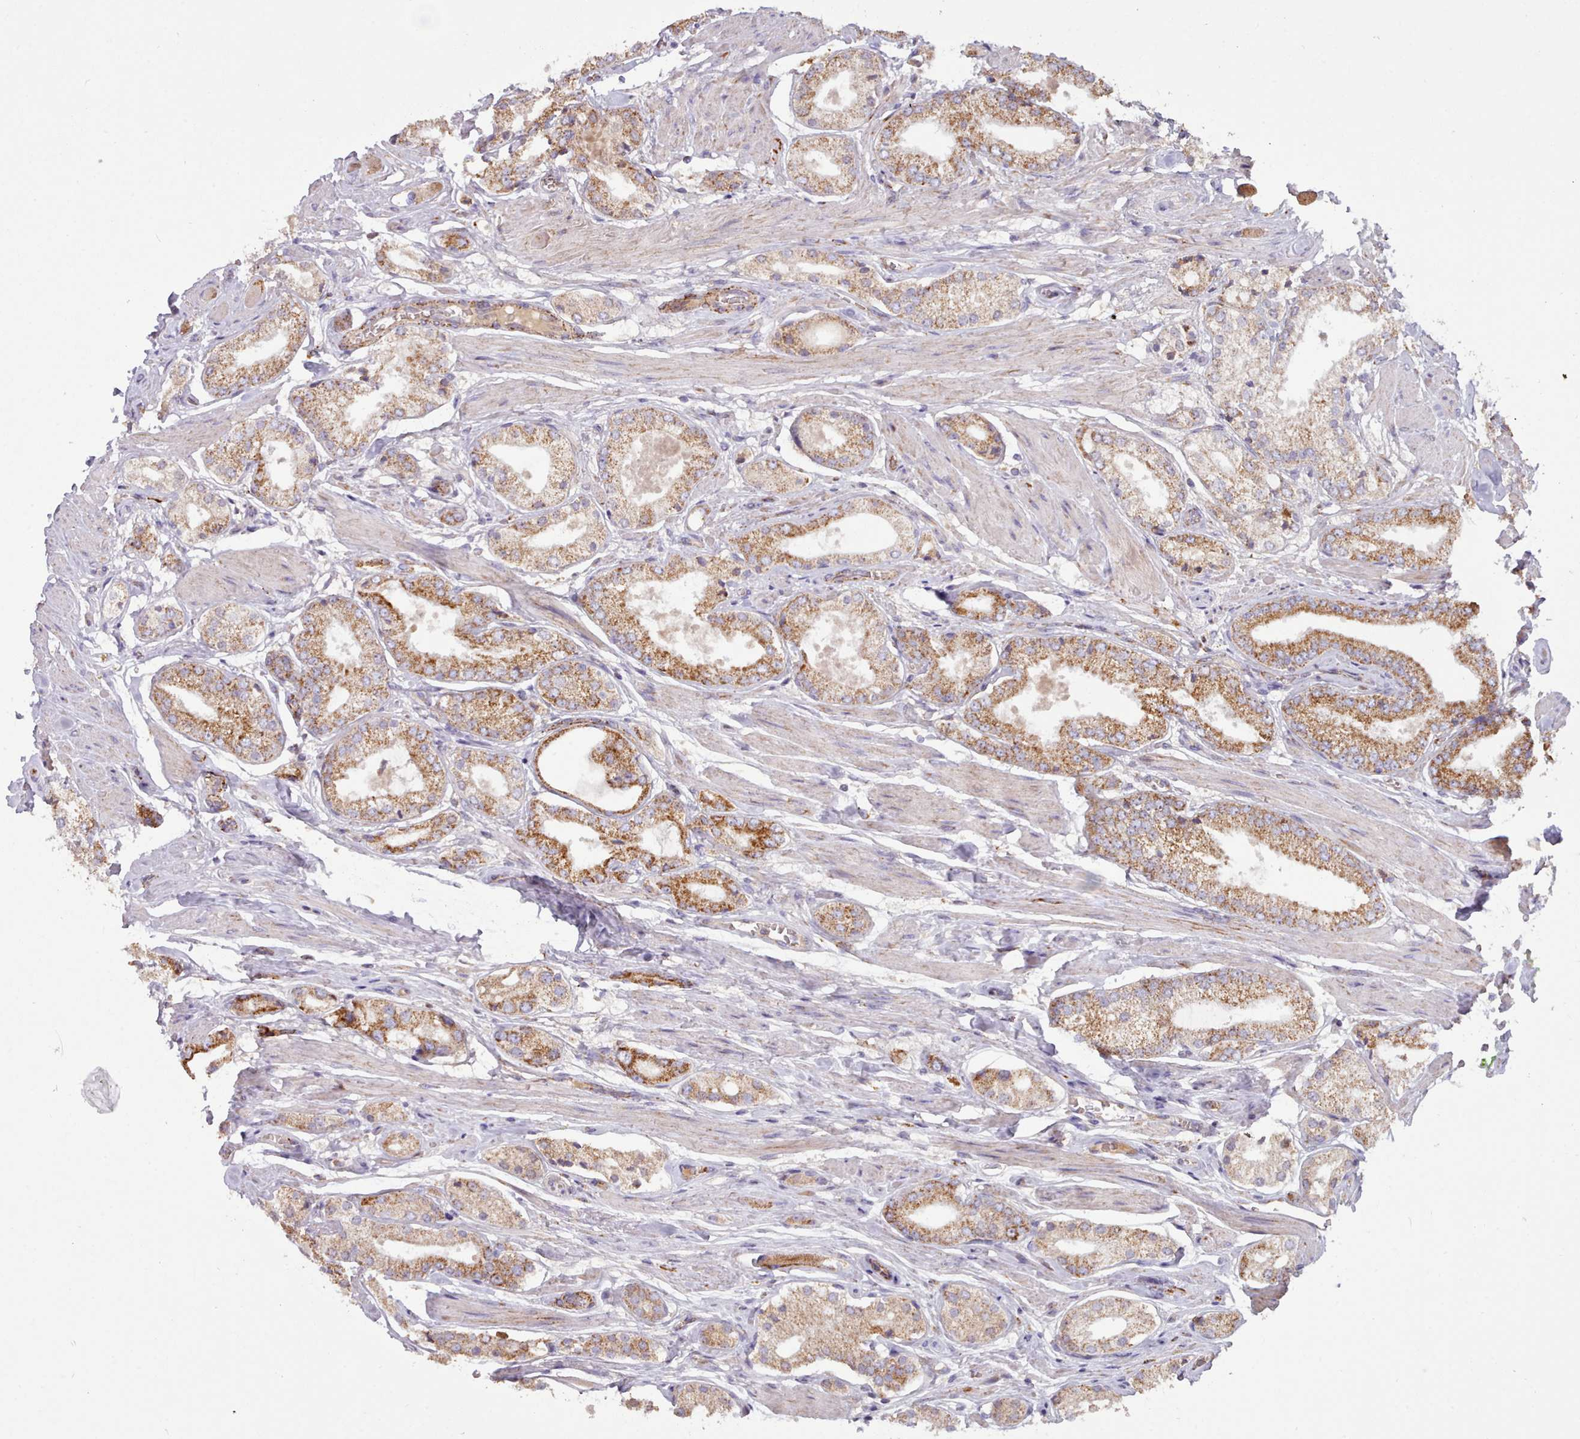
{"staining": {"intensity": "moderate", "quantity": "25%-75%", "location": "cytoplasmic/membranous"}, "tissue": "prostate cancer", "cell_type": "Tumor cells", "image_type": "cancer", "snomed": [{"axis": "morphology", "description": "Adenocarcinoma, High grade"}, {"axis": "topography", "description": "Prostate and seminal vesicle, NOS"}], "caption": "IHC photomicrograph of adenocarcinoma (high-grade) (prostate) stained for a protein (brown), which shows medium levels of moderate cytoplasmic/membranous staining in approximately 25%-75% of tumor cells.", "gene": "HSDL2", "patient": {"sex": "male", "age": 64}}